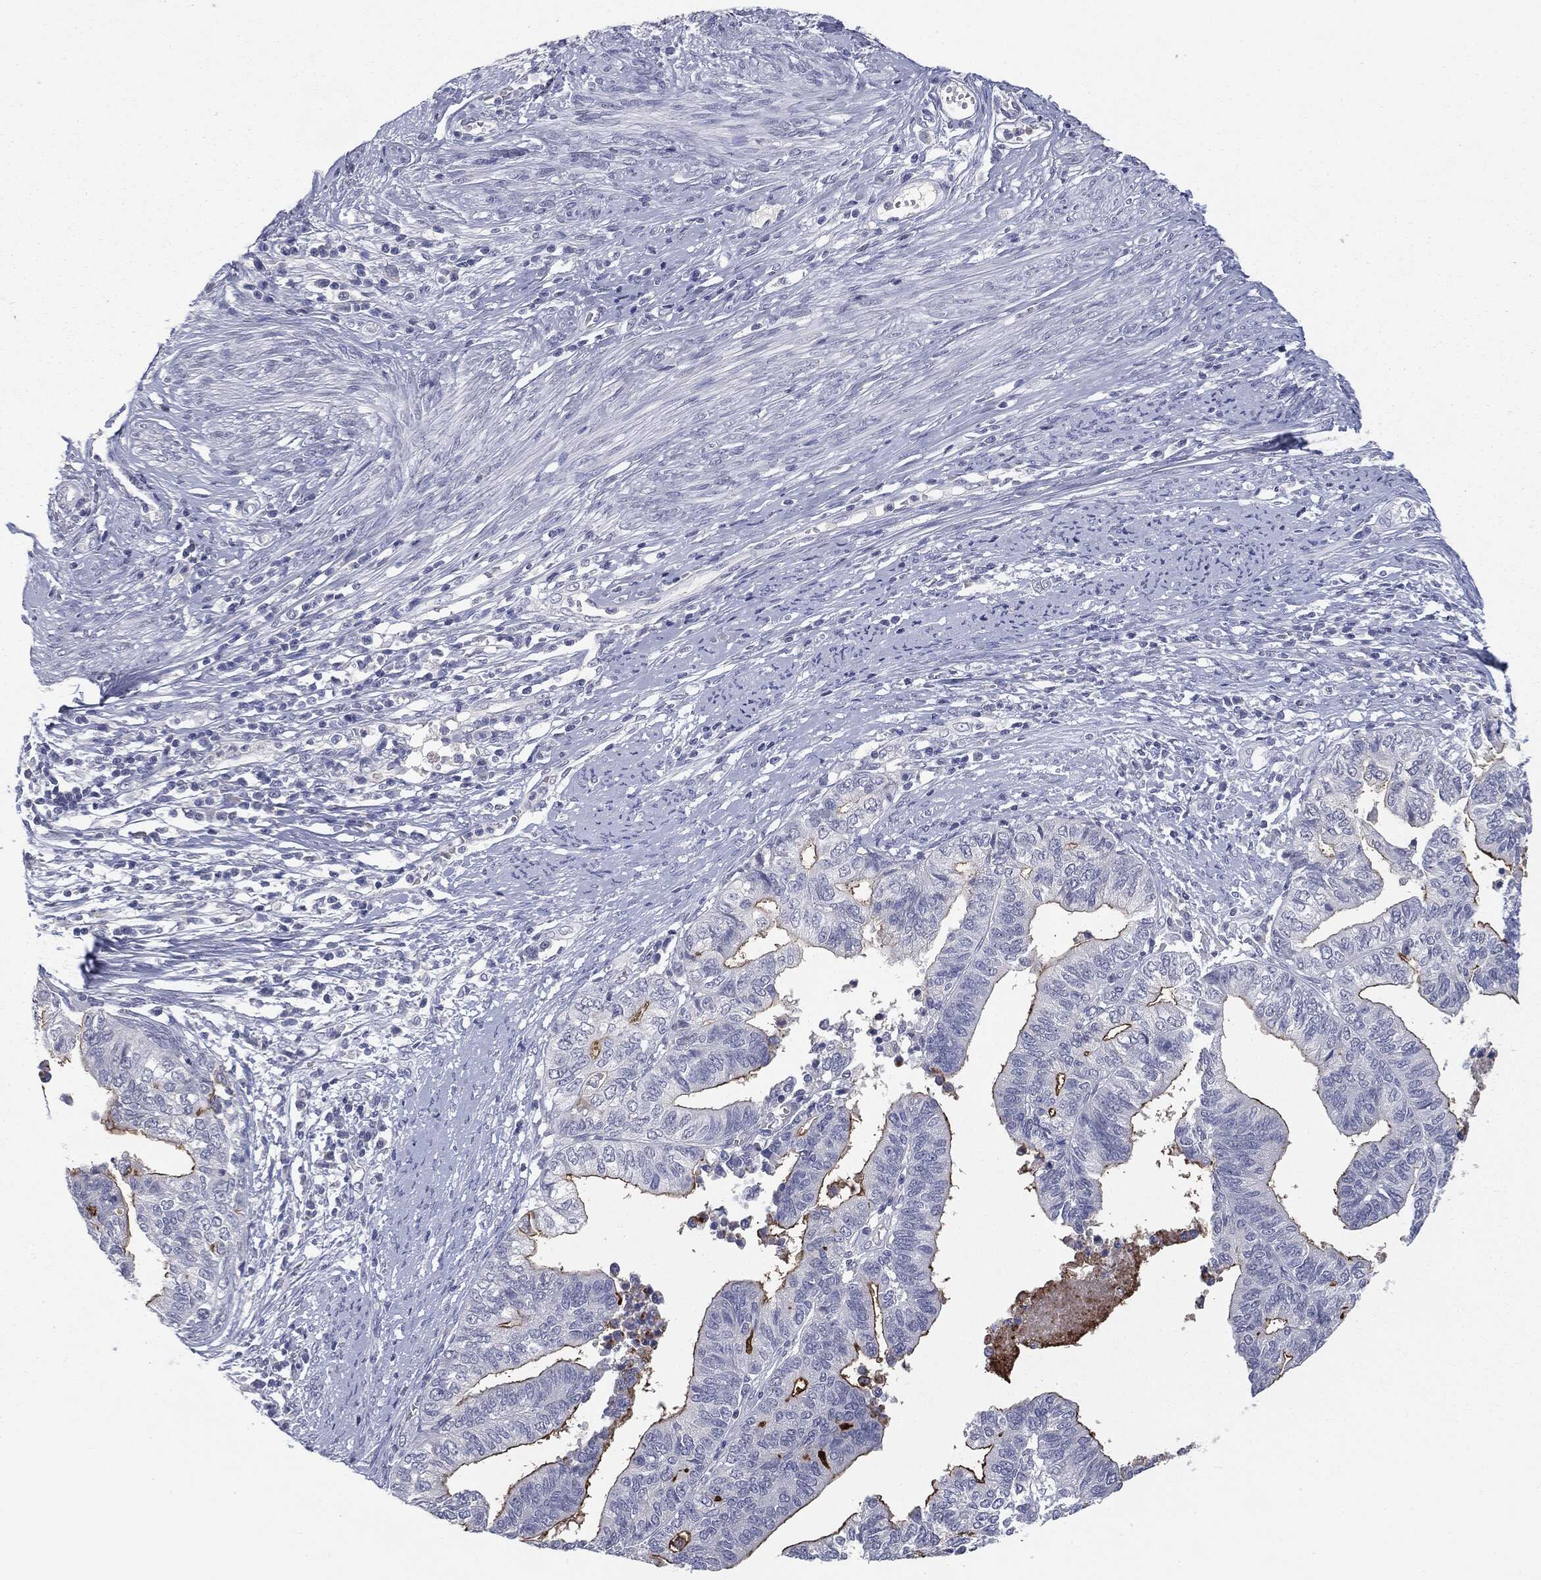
{"staining": {"intensity": "moderate", "quantity": "<25%", "location": "cytoplasmic/membranous"}, "tissue": "endometrial cancer", "cell_type": "Tumor cells", "image_type": "cancer", "snomed": [{"axis": "morphology", "description": "Adenocarcinoma, NOS"}, {"axis": "topography", "description": "Endometrium"}], "caption": "Human endometrial adenocarcinoma stained with a brown dye demonstrates moderate cytoplasmic/membranous positive positivity in about <25% of tumor cells.", "gene": "MUC1", "patient": {"sex": "female", "age": 65}}